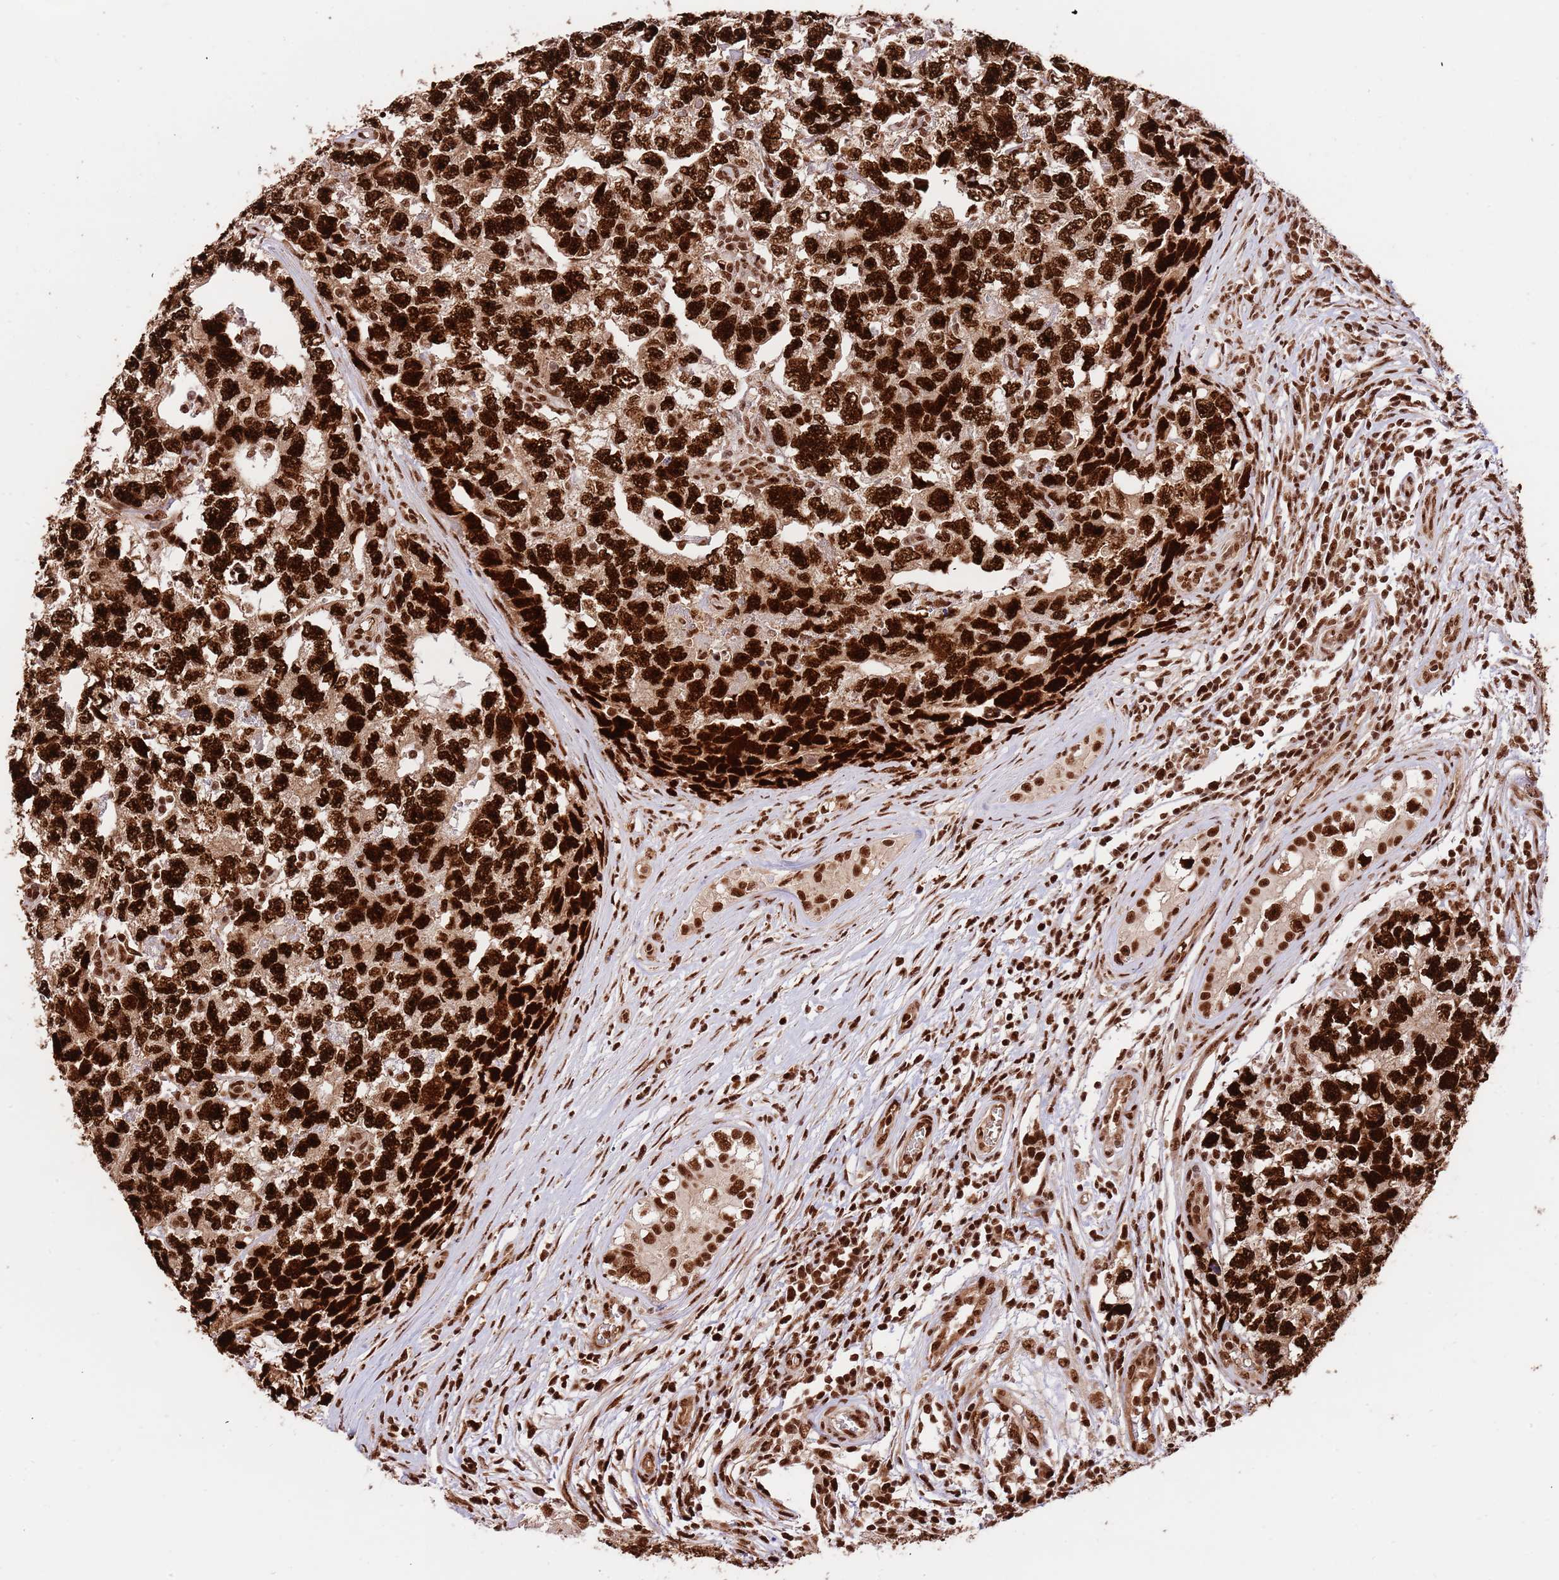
{"staining": {"intensity": "strong", "quantity": ">75%", "location": "nuclear"}, "tissue": "testis cancer", "cell_type": "Tumor cells", "image_type": "cancer", "snomed": [{"axis": "morphology", "description": "Carcinoma, Embryonal, NOS"}, {"axis": "topography", "description": "Testis"}], "caption": "Brown immunohistochemical staining in human testis embryonal carcinoma exhibits strong nuclear positivity in about >75% of tumor cells.", "gene": "RIF1", "patient": {"sex": "male", "age": 22}}